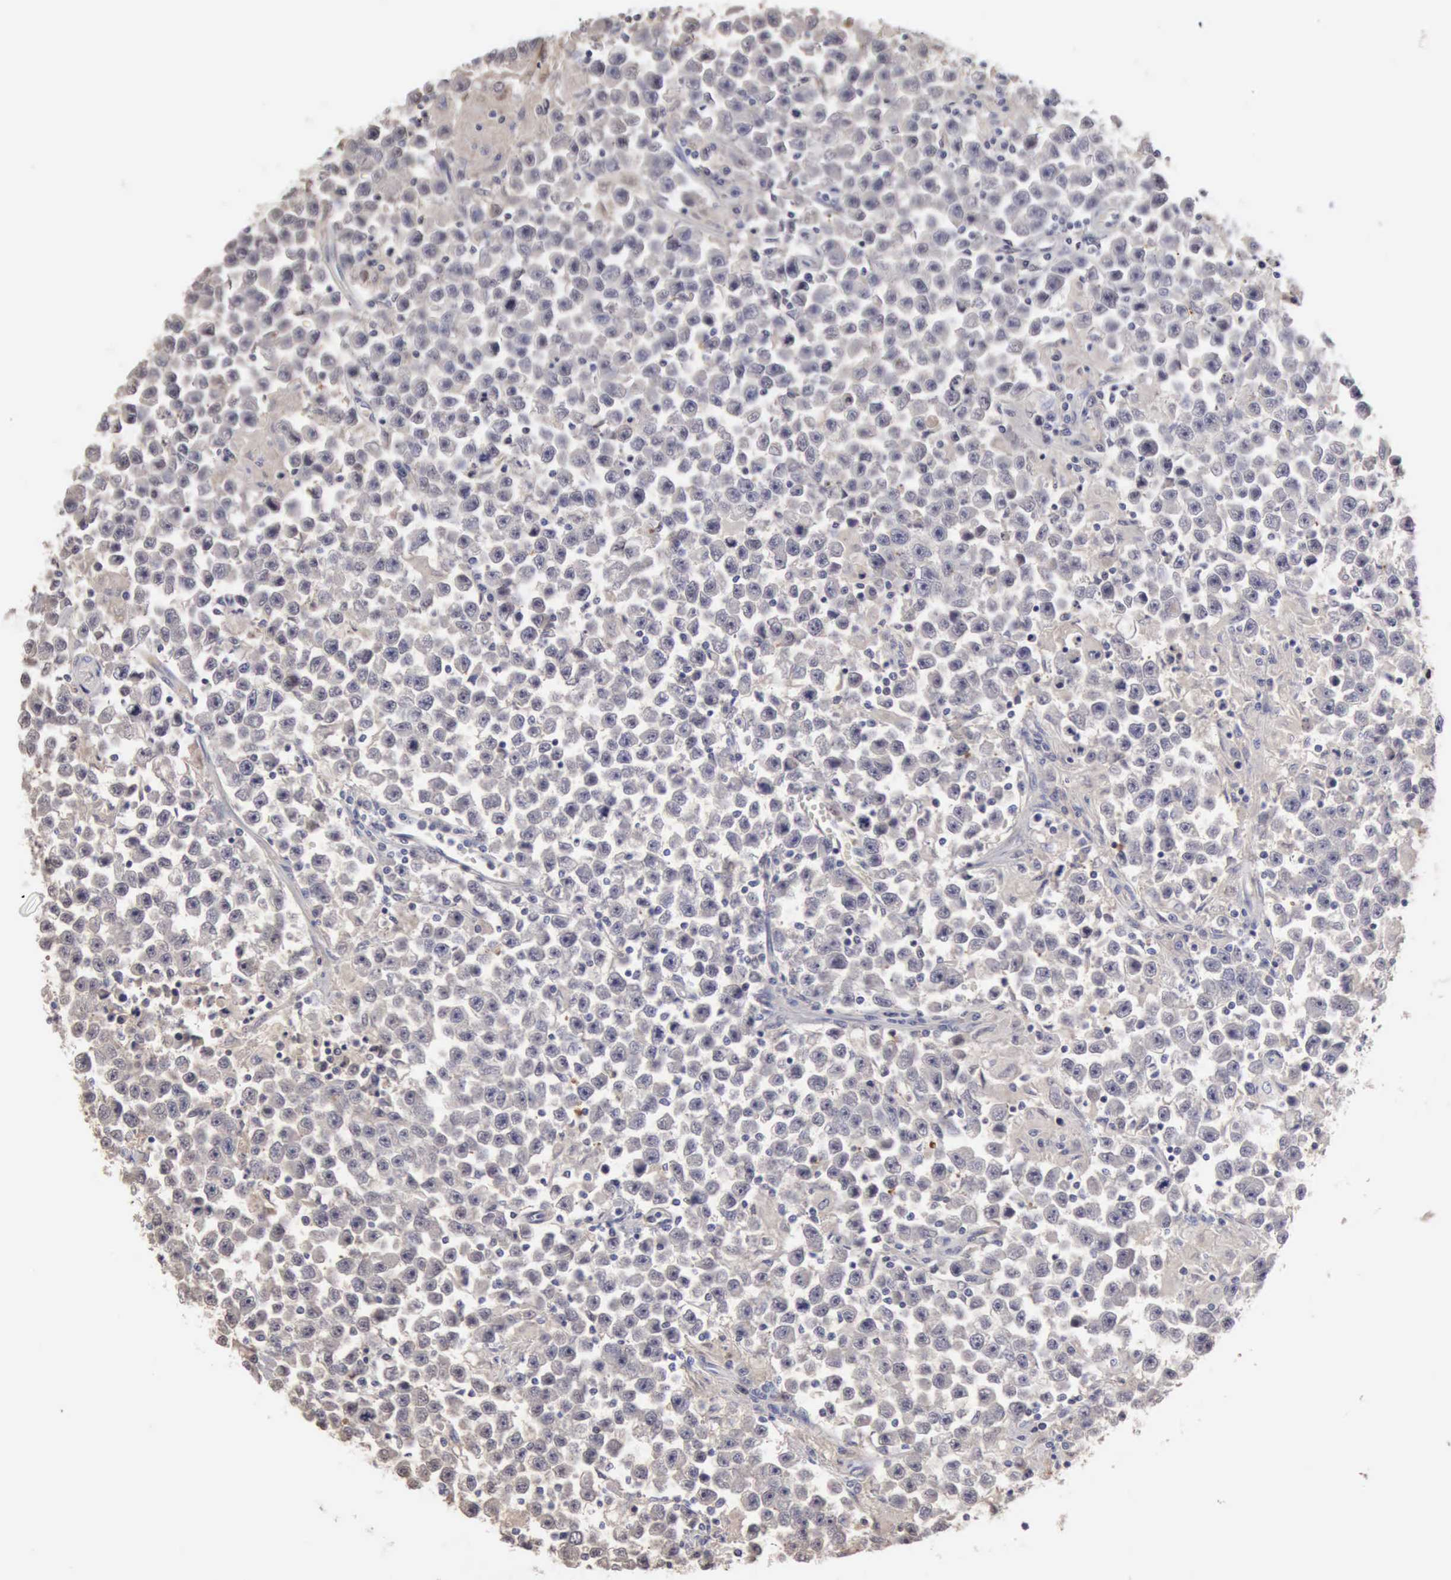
{"staining": {"intensity": "negative", "quantity": "none", "location": "none"}, "tissue": "testis cancer", "cell_type": "Tumor cells", "image_type": "cancer", "snomed": [{"axis": "morphology", "description": "Seminoma, NOS"}, {"axis": "topography", "description": "Testis"}], "caption": "The histopathology image reveals no staining of tumor cells in seminoma (testis).", "gene": "SERPINA1", "patient": {"sex": "male", "age": 33}}